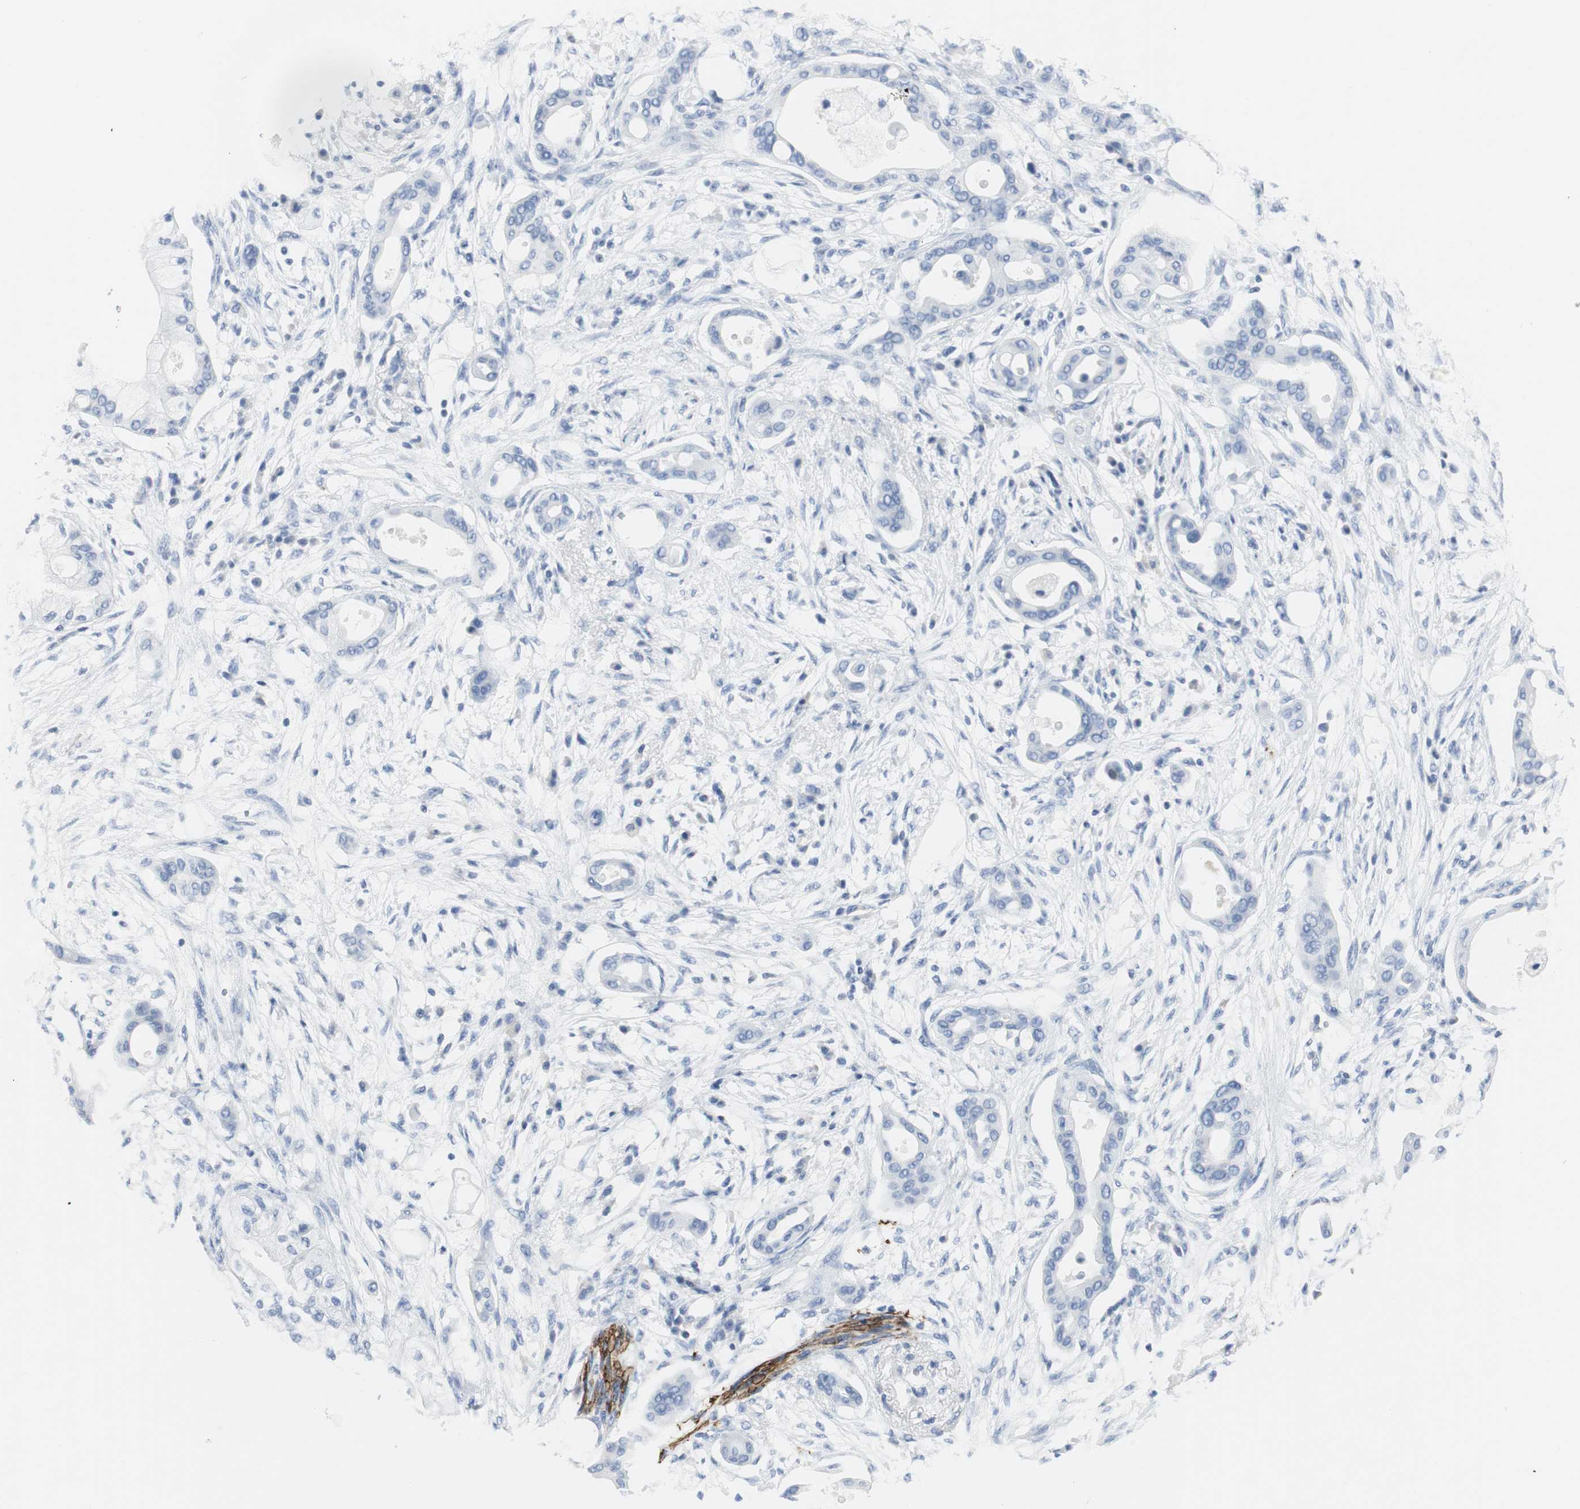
{"staining": {"intensity": "negative", "quantity": "none", "location": "none"}, "tissue": "pancreatic cancer", "cell_type": "Tumor cells", "image_type": "cancer", "snomed": [{"axis": "morphology", "description": "Adenocarcinoma, NOS"}, {"axis": "morphology", "description": "Adenocarcinoma, metastatic, NOS"}, {"axis": "topography", "description": "Lymph node"}, {"axis": "topography", "description": "Pancreas"}, {"axis": "topography", "description": "Duodenum"}], "caption": "Tumor cells show no significant expression in pancreatic cancer (adenocarcinoma). (Brightfield microscopy of DAB (3,3'-diaminobenzidine) IHC at high magnification).", "gene": "GAP43", "patient": {"sex": "female", "age": 64}}